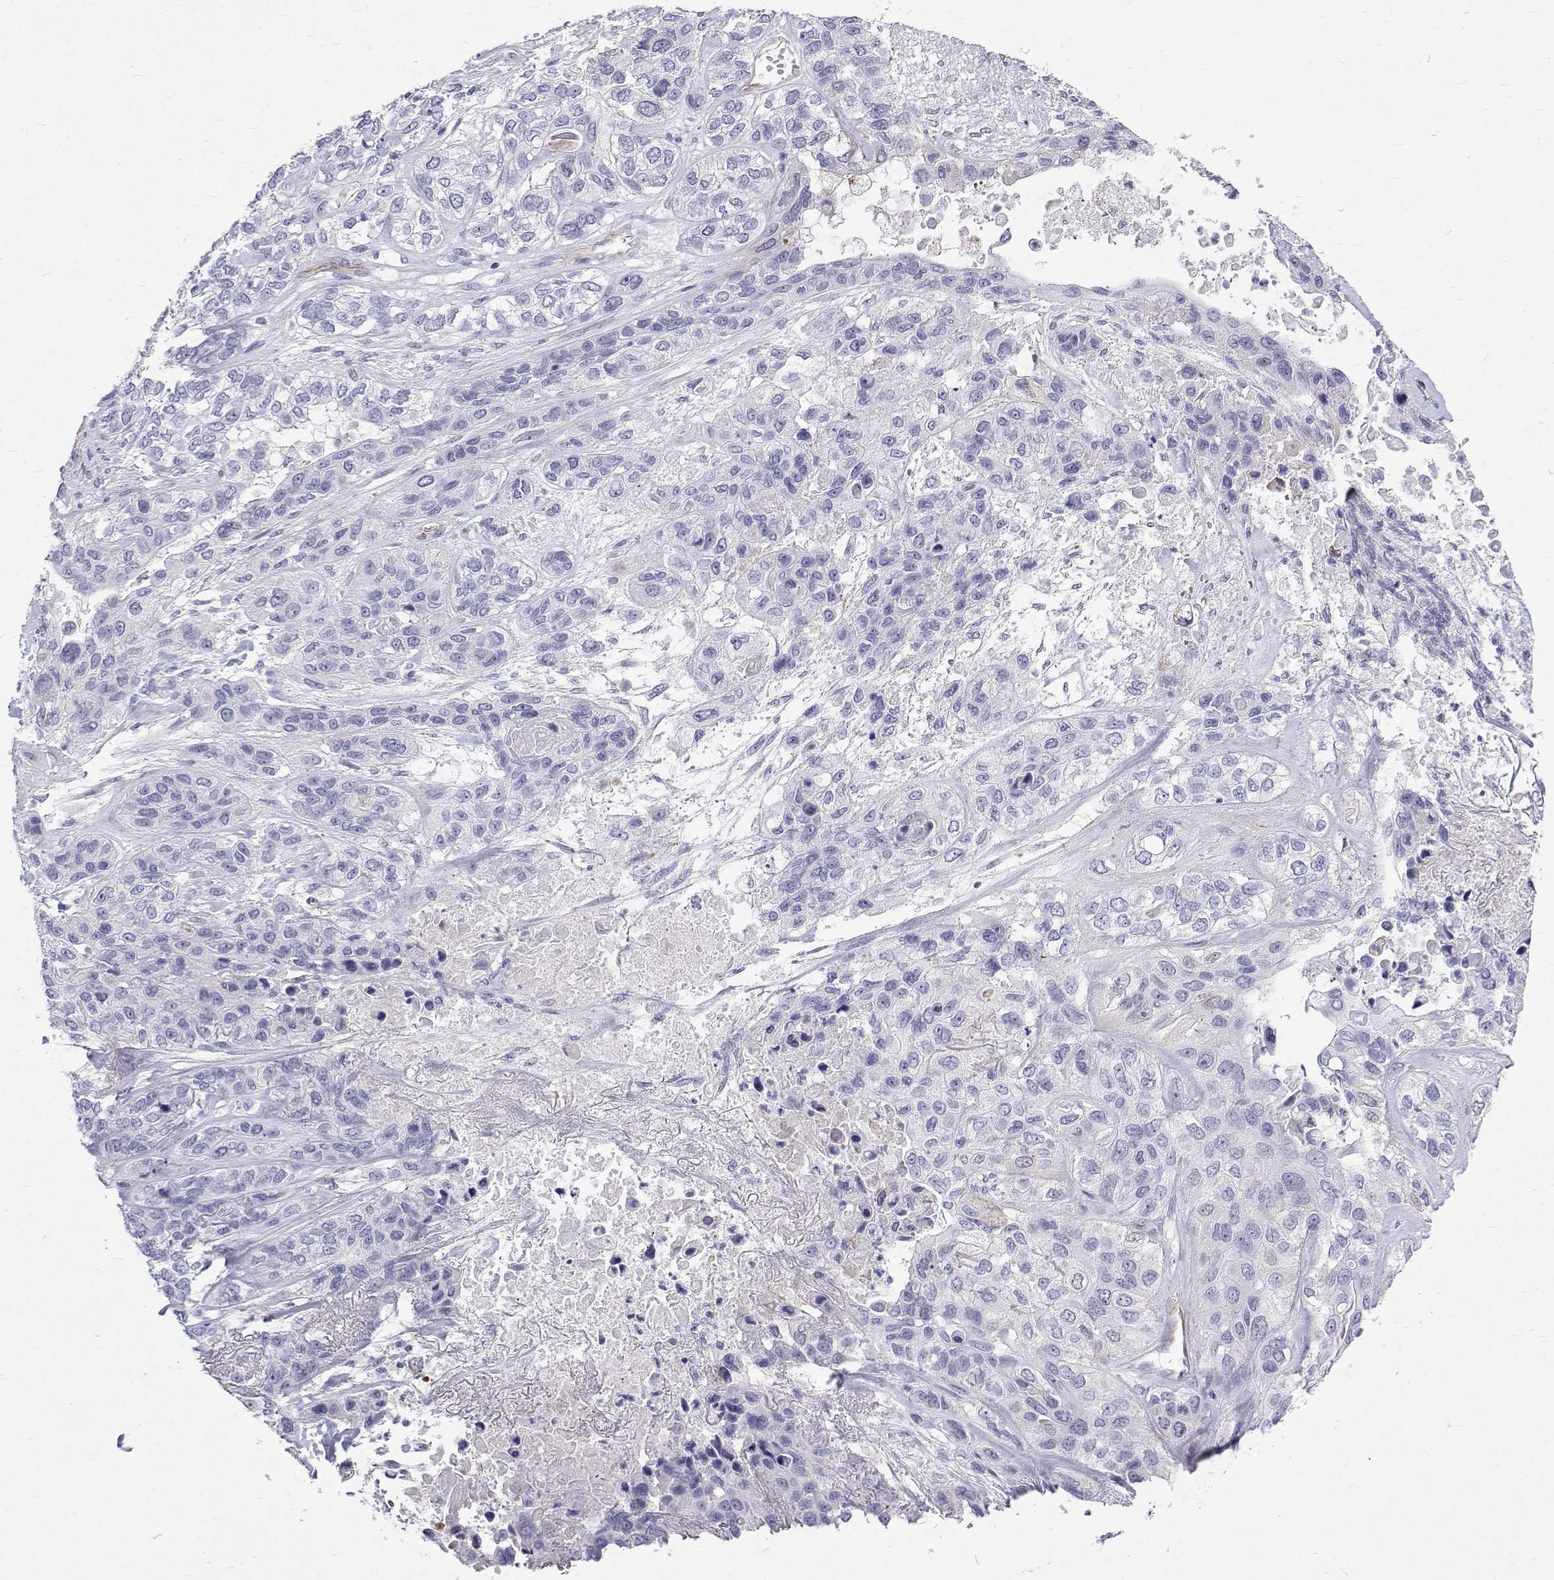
{"staining": {"intensity": "negative", "quantity": "none", "location": "none"}, "tissue": "lung cancer", "cell_type": "Tumor cells", "image_type": "cancer", "snomed": [{"axis": "morphology", "description": "Squamous cell carcinoma, NOS"}, {"axis": "topography", "description": "Lung"}], "caption": "The immunohistochemistry (IHC) micrograph has no significant positivity in tumor cells of squamous cell carcinoma (lung) tissue.", "gene": "OPRPN", "patient": {"sex": "female", "age": 70}}